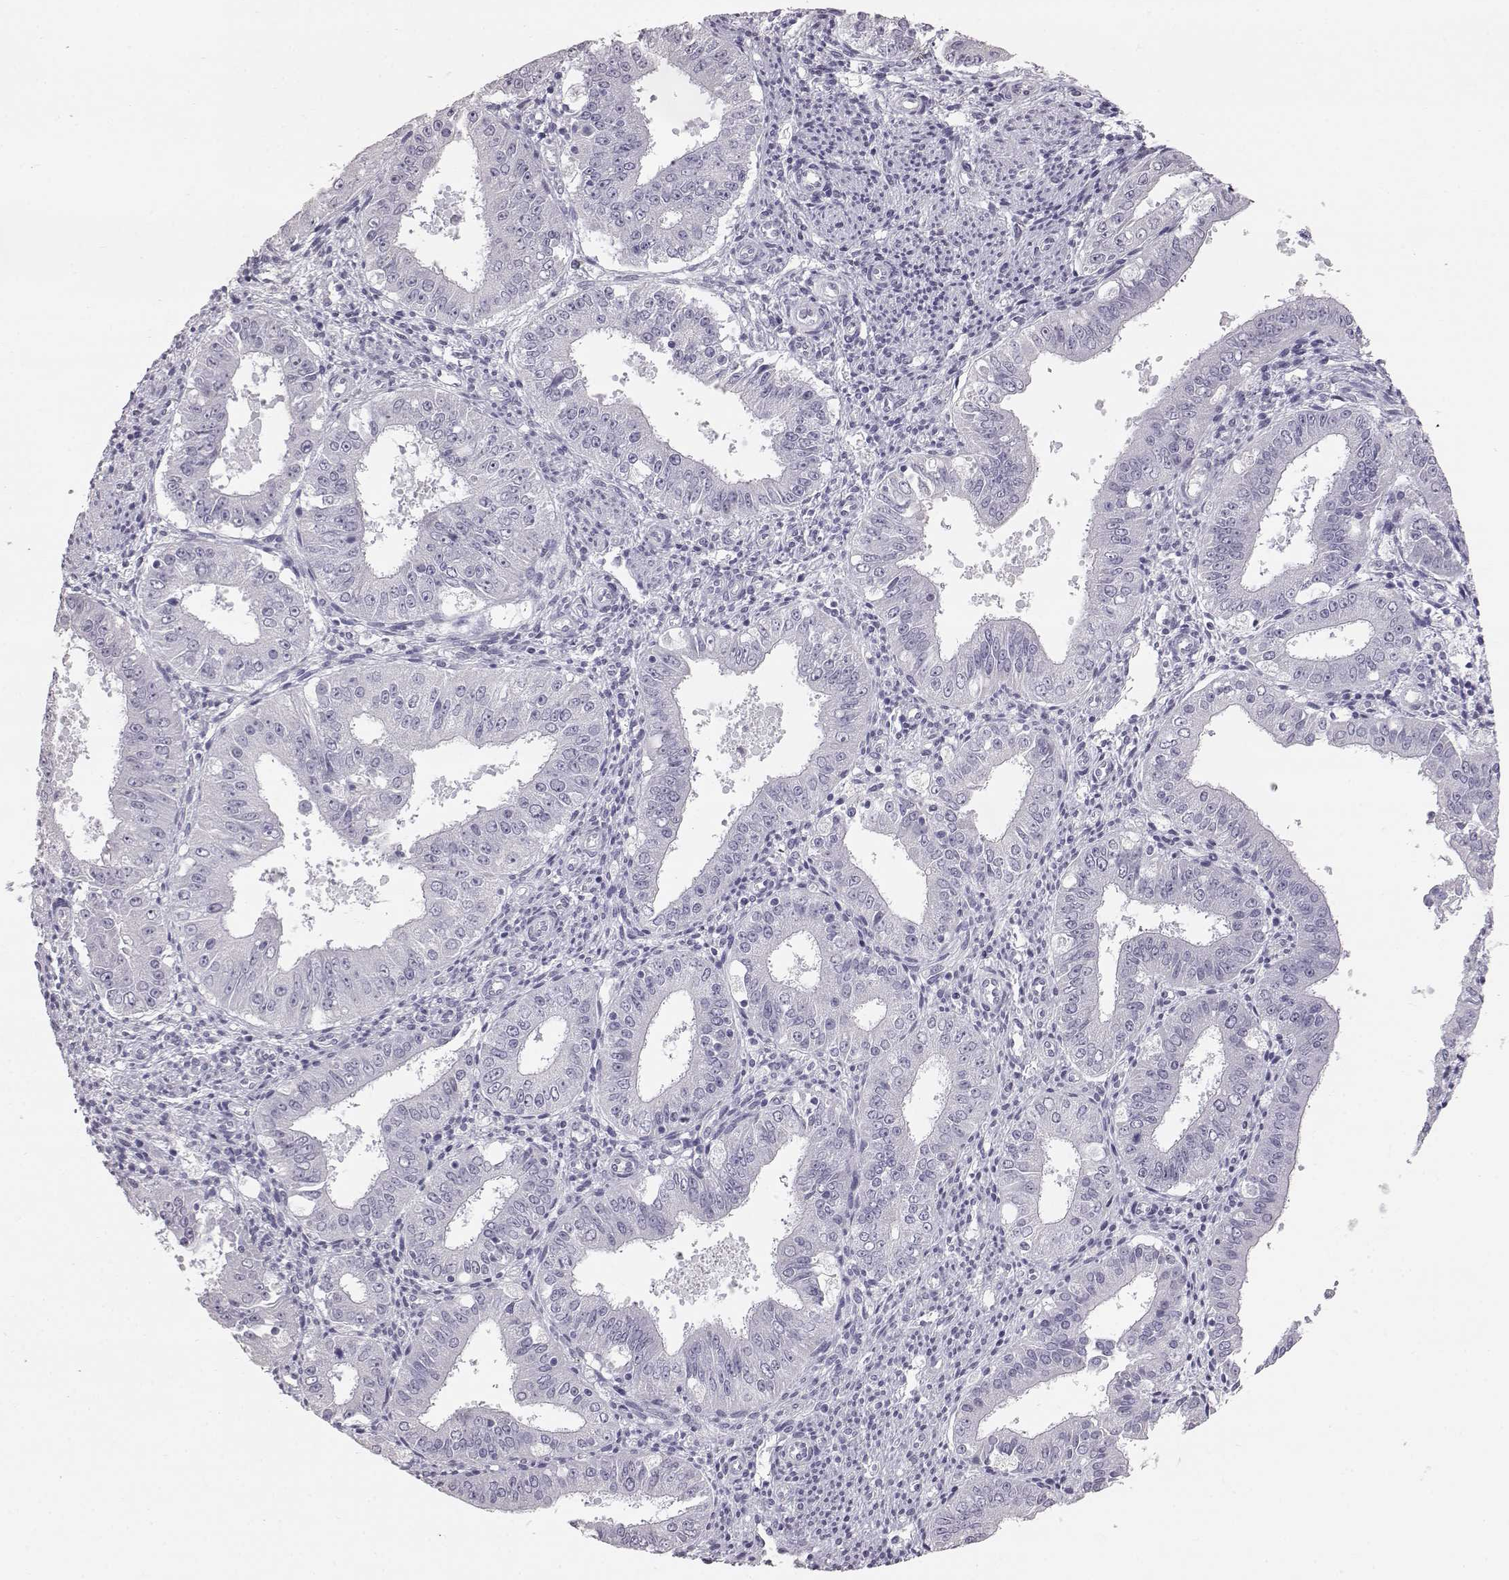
{"staining": {"intensity": "negative", "quantity": "none", "location": "none"}, "tissue": "ovarian cancer", "cell_type": "Tumor cells", "image_type": "cancer", "snomed": [{"axis": "morphology", "description": "Carcinoma, endometroid"}, {"axis": "topography", "description": "Ovary"}], "caption": "Ovarian endometroid carcinoma was stained to show a protein in brown. There is no significant expression in tumor cells.", "gene": "KRT33A", "patient": {"sex": "female", "age": 42}}